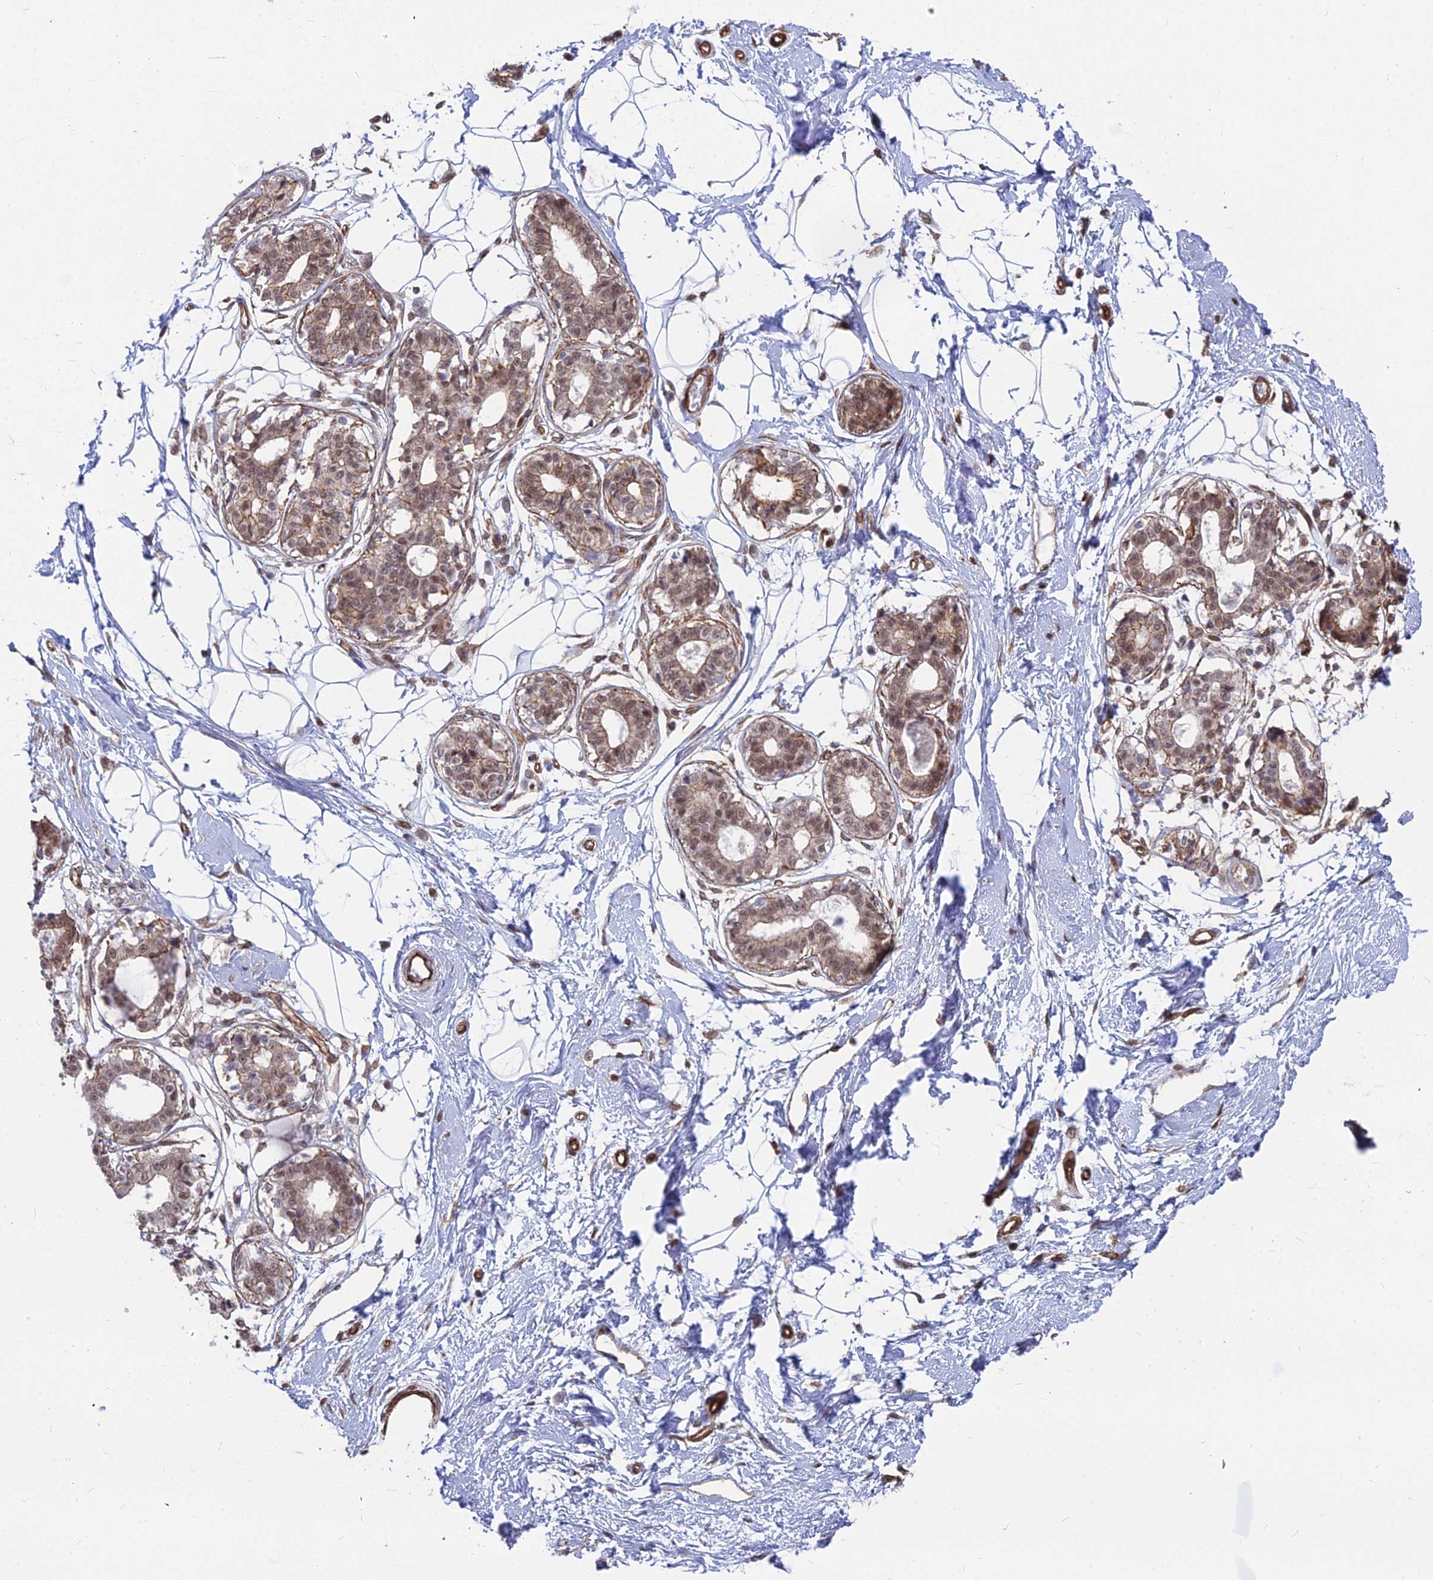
{"staining": {"intensity": "moderate", "quantity": "25%-75%", "location": "cytoplasmic/membranous,nuclear"}, "tissue": "breast", "cell_type": "Adipocytes", "image_type": "normal", "snomed": [{"axis": "morphology", "description": "Normal tissue, NOS"}, {"axis": "topography", "description": "Breast"}], "caption": "An image of breast stained for a protein displays moderate cytoplasmic/membranous,nuclear brown staining in adipocytes.", "gene": "YJU2", "patient": {"sex": "female", "age": 45}}